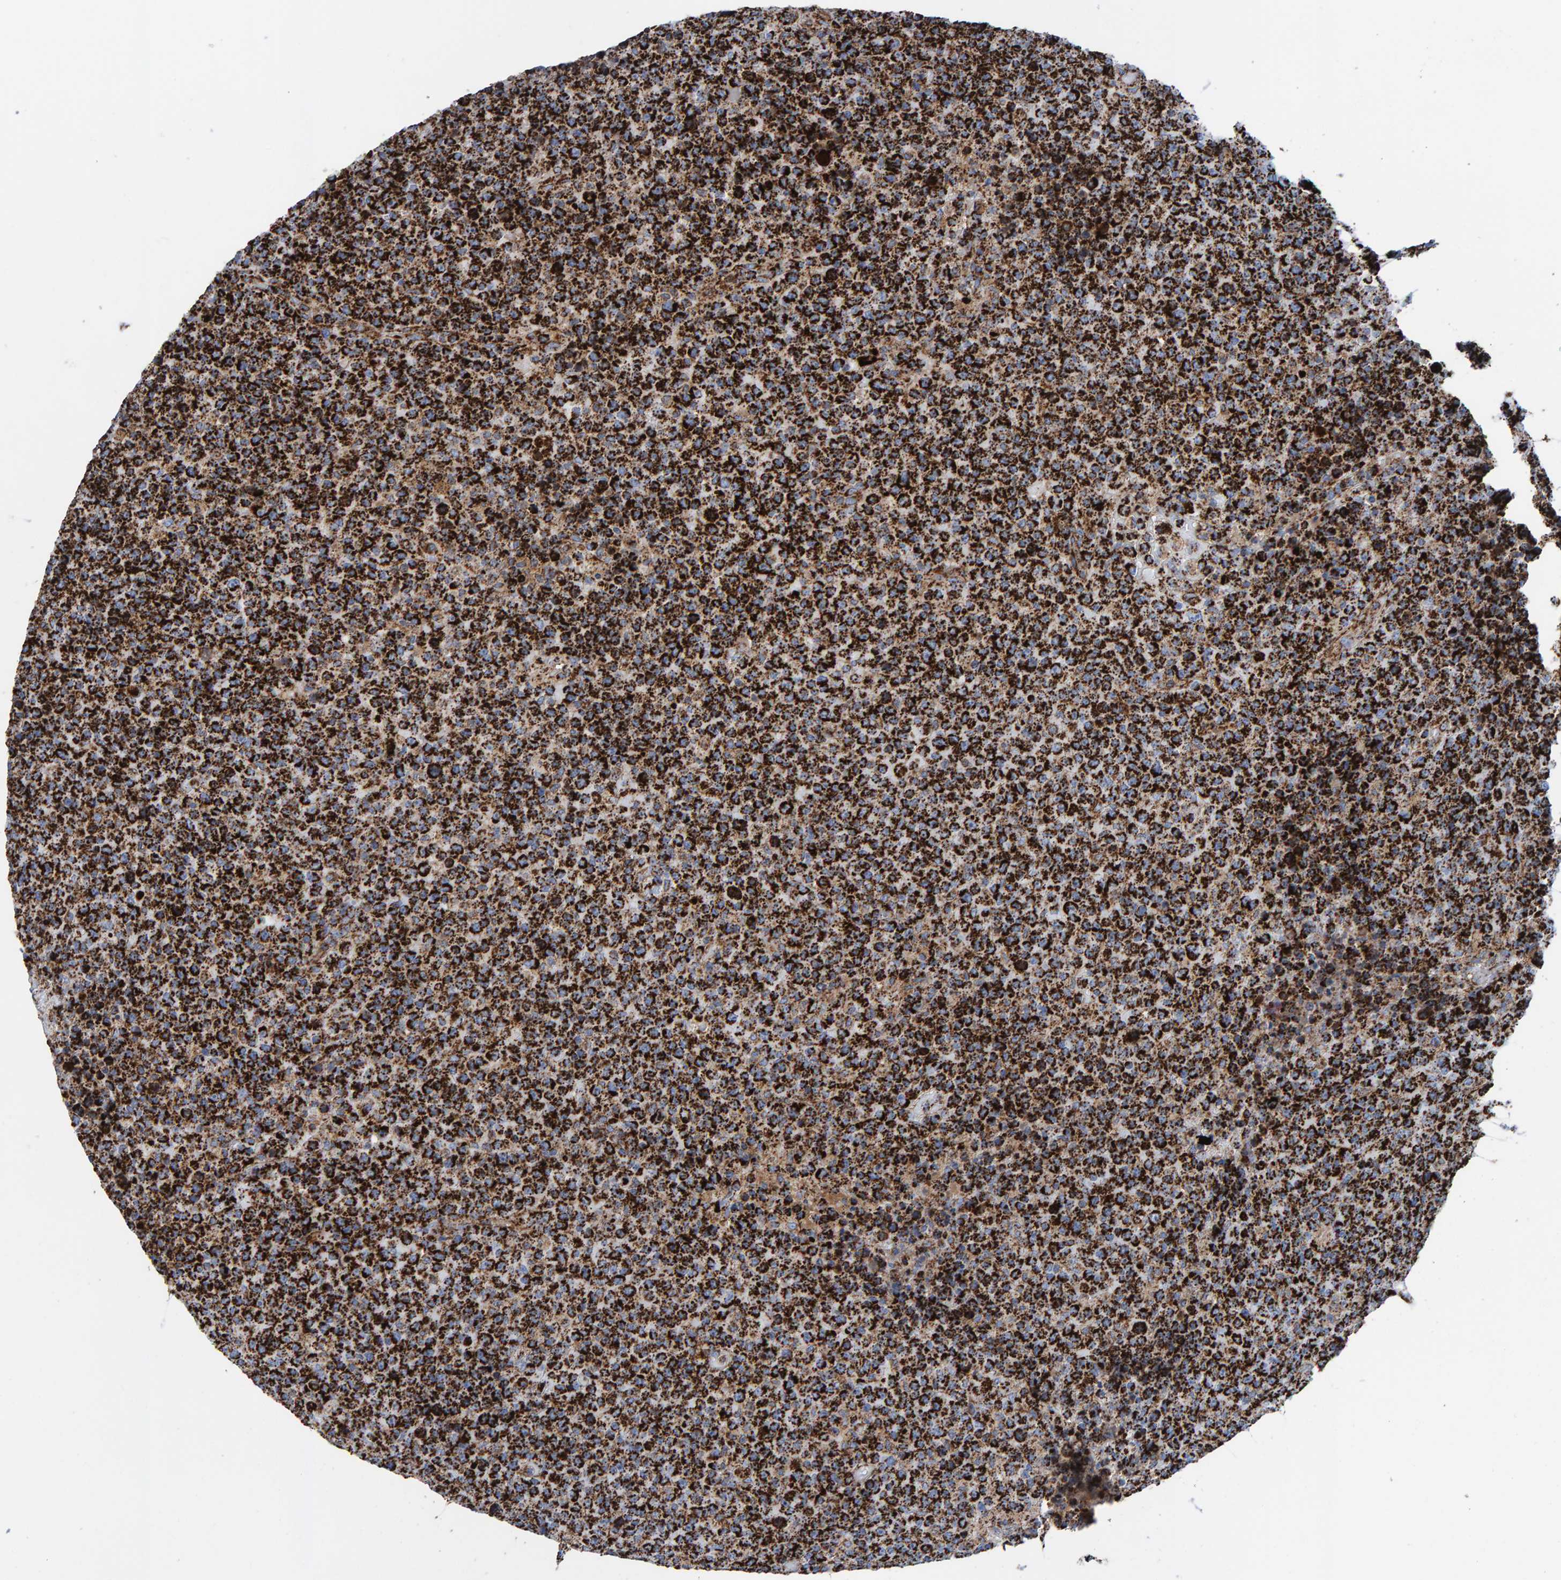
{"staining": {"intensity": "strong", "quantity": ">75%", "location": "cytoplasmic/membranous"}, "tissue": "lymphoma", "cell_type": "Tumor cells", "image_type": "cancer", "snomed": [{"axis": "morphology", "description": "Malignant lymphoma, non-Hodgkin's type, High grade"}, {"axis": "topography", "description": "Lymph node"}], "caption": "The image exhibits a brown stain indicating the presence of a protein in the cytoplasmic/membranous of tumor cells in lymphoma.", "gene": "ENSG00000262660", "patient": {"sex": "male", "age": 13}}